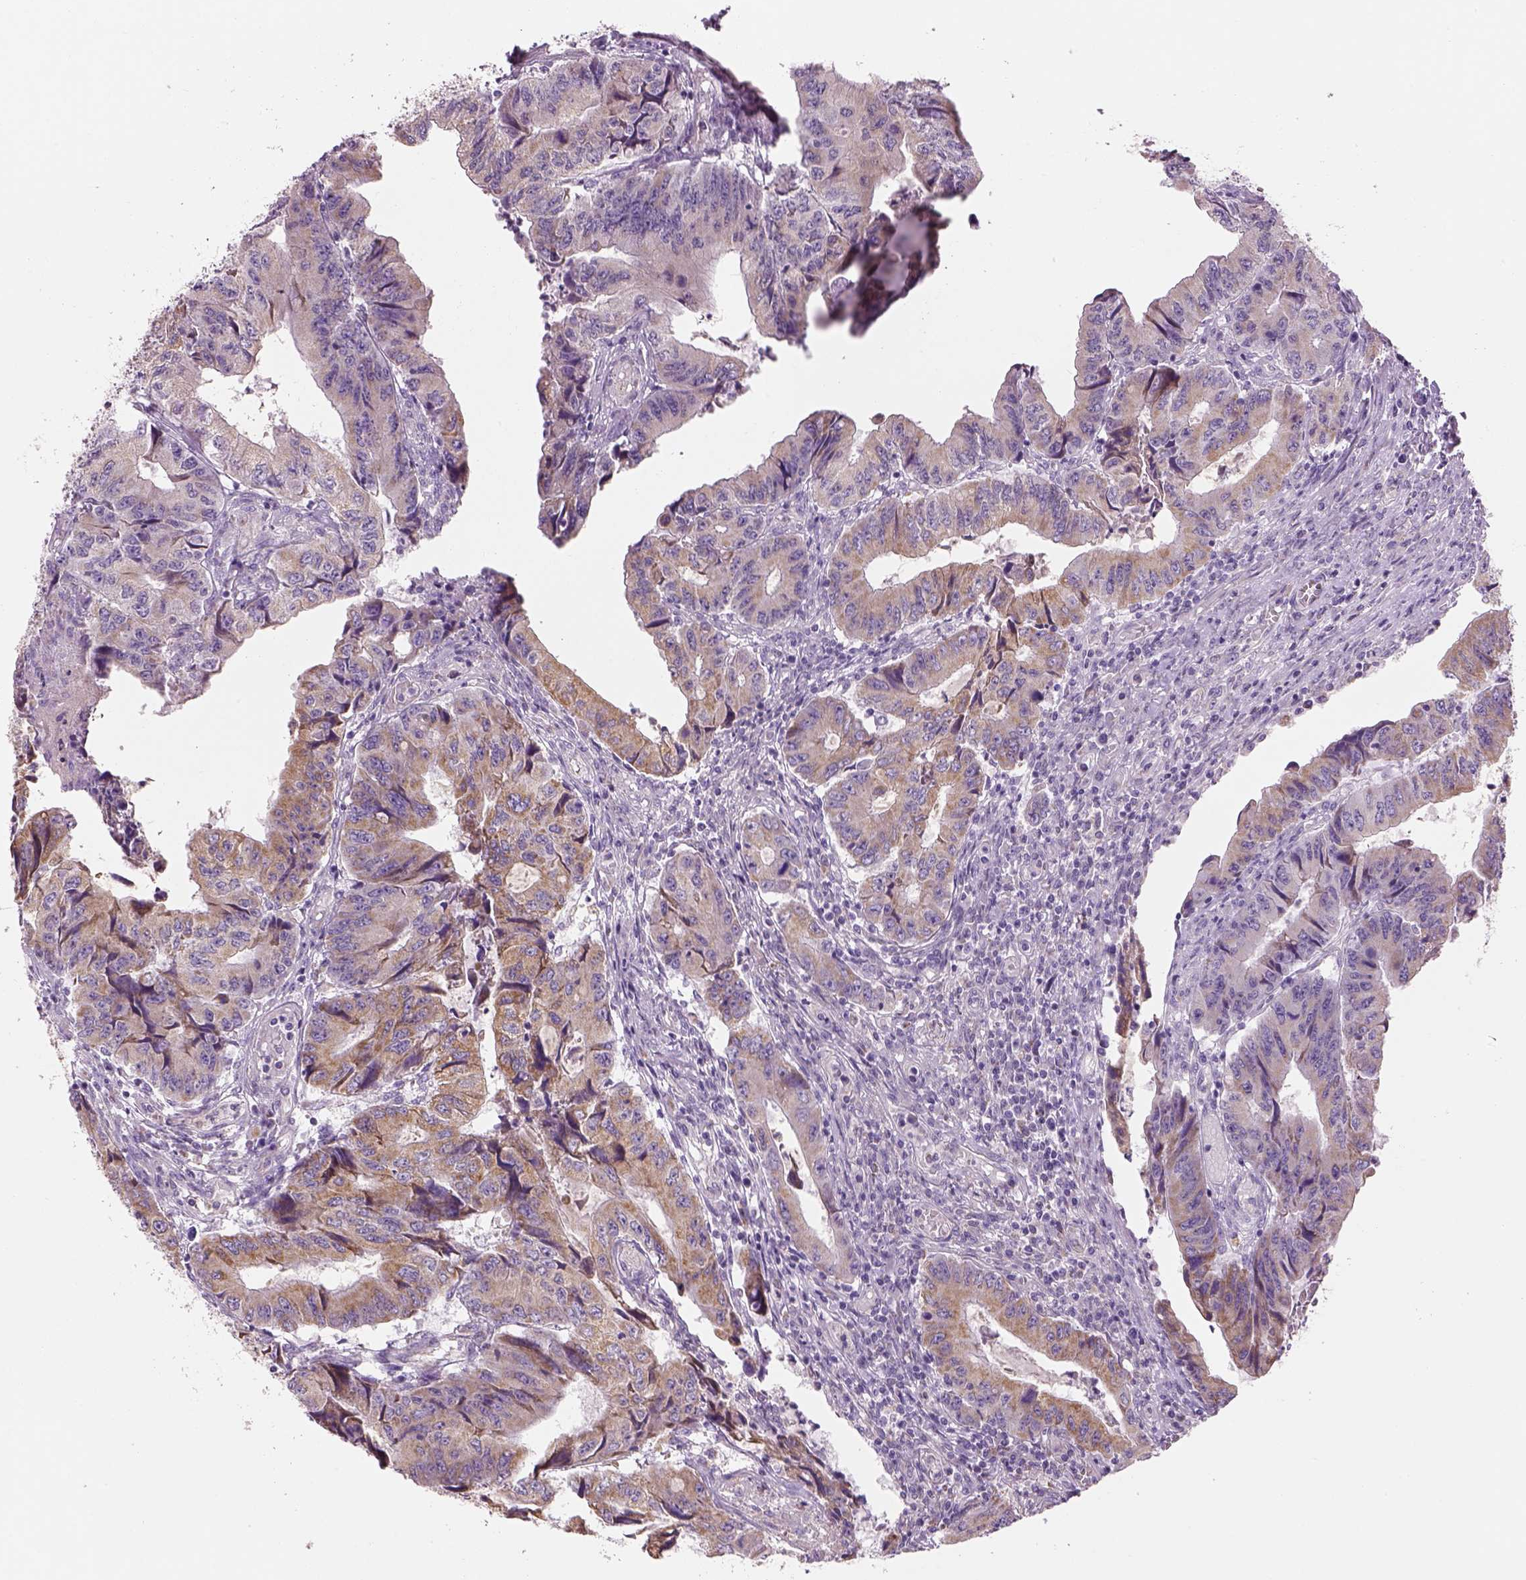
{"staining": {"intensity": "moderate", "quantity": "25%-75%", "location": "cytoplasmic/membranous"}, "tissue": "colorectal cancer", "cell_type": "Tumor cells", "image_type": "cancer", "snomed": [{"axis": "morphology", "description": "Adenocarcinoma, NOS"}, {"axis": "topography", "description": "Colon"}], "caption": "High-magnification brightfield microscopy of colorectal cancer stained with DAB (3,3'-diaminobenzidine) (brown) and counterstained with hematoxylin (blue). tumor cells exhibit moderate cytoplasmic/membranous positivity is identified in approximately25%-75% of cells. Ihc stains the protein of interest in brown and the nuclei are stained blue.", "gene": "IFT52", "patient": {"sex": "male", "age": 53}}